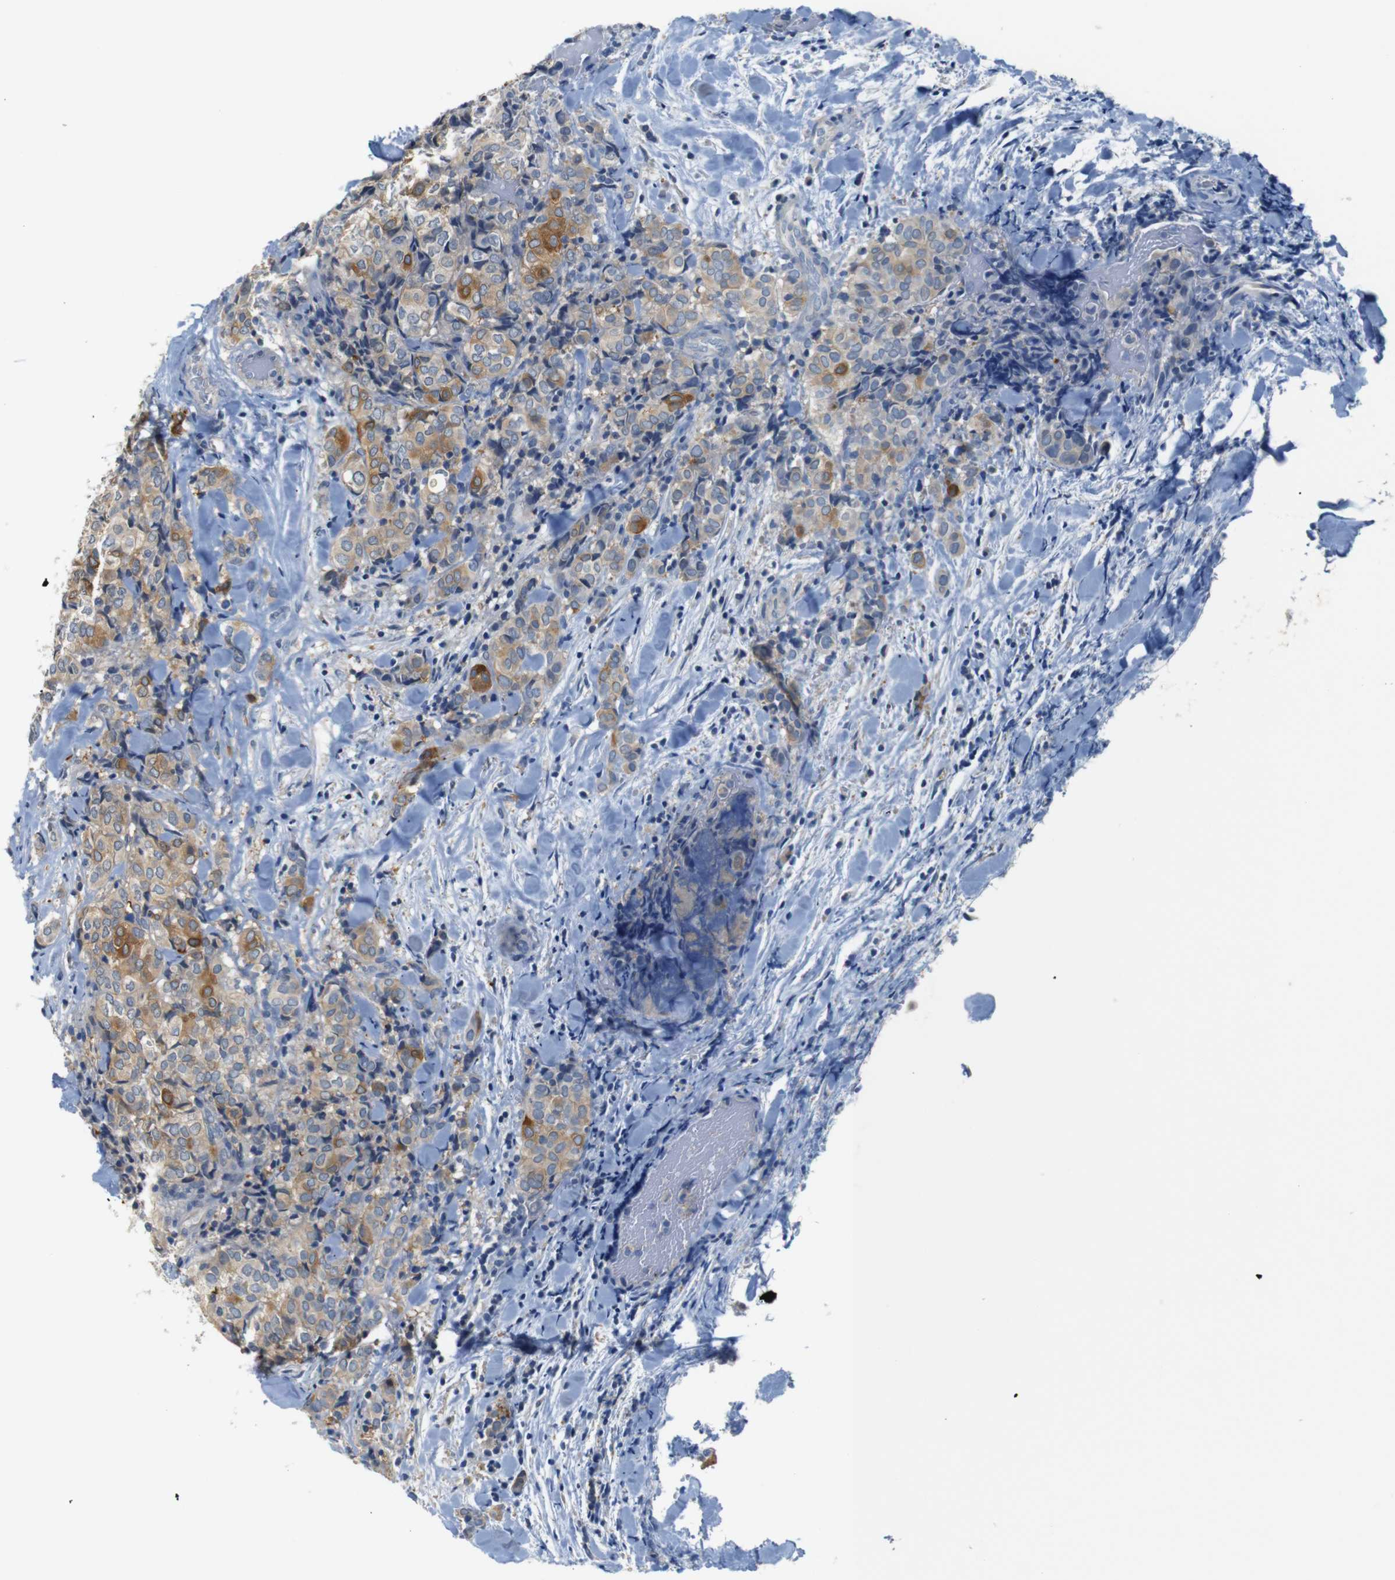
{"staining": {"intensity": "moderate", "quantity": ">75%", "location": "cytoplasmic/membranous"}, "tissue": "thyroid cancer", "cell_type": "Tumor cells", "image_type": "cancer", "snomed": [{"axis": "morphology", "description": "Normal tissue, NOS"}, {"axis": "morphology", "description": "Papillary adenocarcinoma, NOS"}, {"axis": "topography", "description": "Thyroid gland"}], "caption": "Thyroid cancer was stained to show a protein in brown. There is medium levels of moderate cytoplasmic/membranous expression in approximately >75% of tumor cells. Immunohistochemistry stains the protein of interest in brown and the nuclei are stained blue.", "gene": "SFN", "patient": {"sex": "female", "age": 30}}